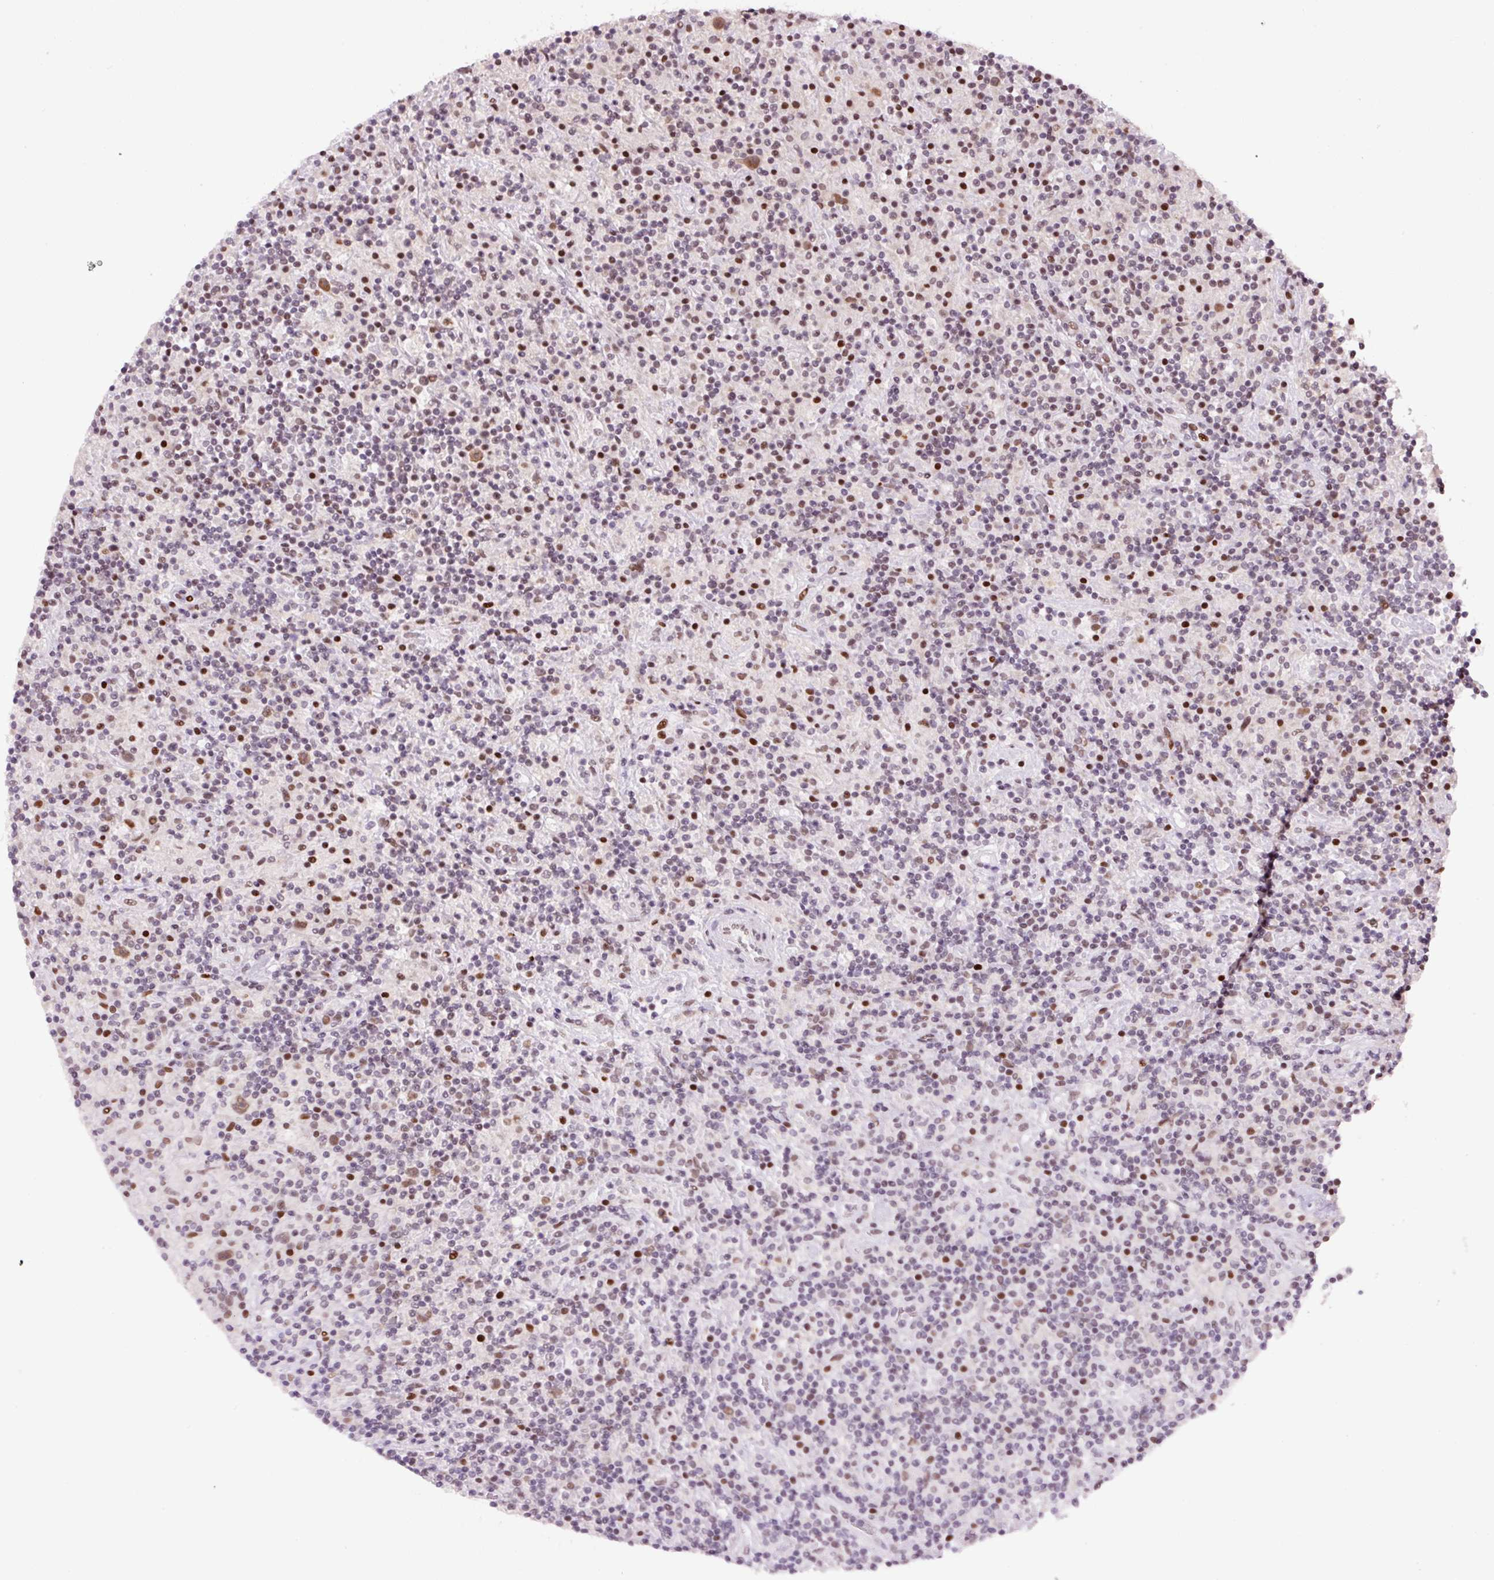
{"staining": {"intensity": "moderate", "quantity": ">75%", "location": "nuclear"}, "tissue": "lymphoma", "cell_type": "Tumor cells", "image_type": "cancer", "snomed": [{"axis": "morphology", "description": "Hodgkin's disease, NOS"}, {"axis": "topography", "description": "Lymph node"}], "caption": "Moderate nuclear staining for a protein is identified in about >75% of tumor cells of Hodgkin's disease using immunohistochemistry (IHC).", "gene": "CCNL2", "patient": {"sex": "male", "age": 70}}